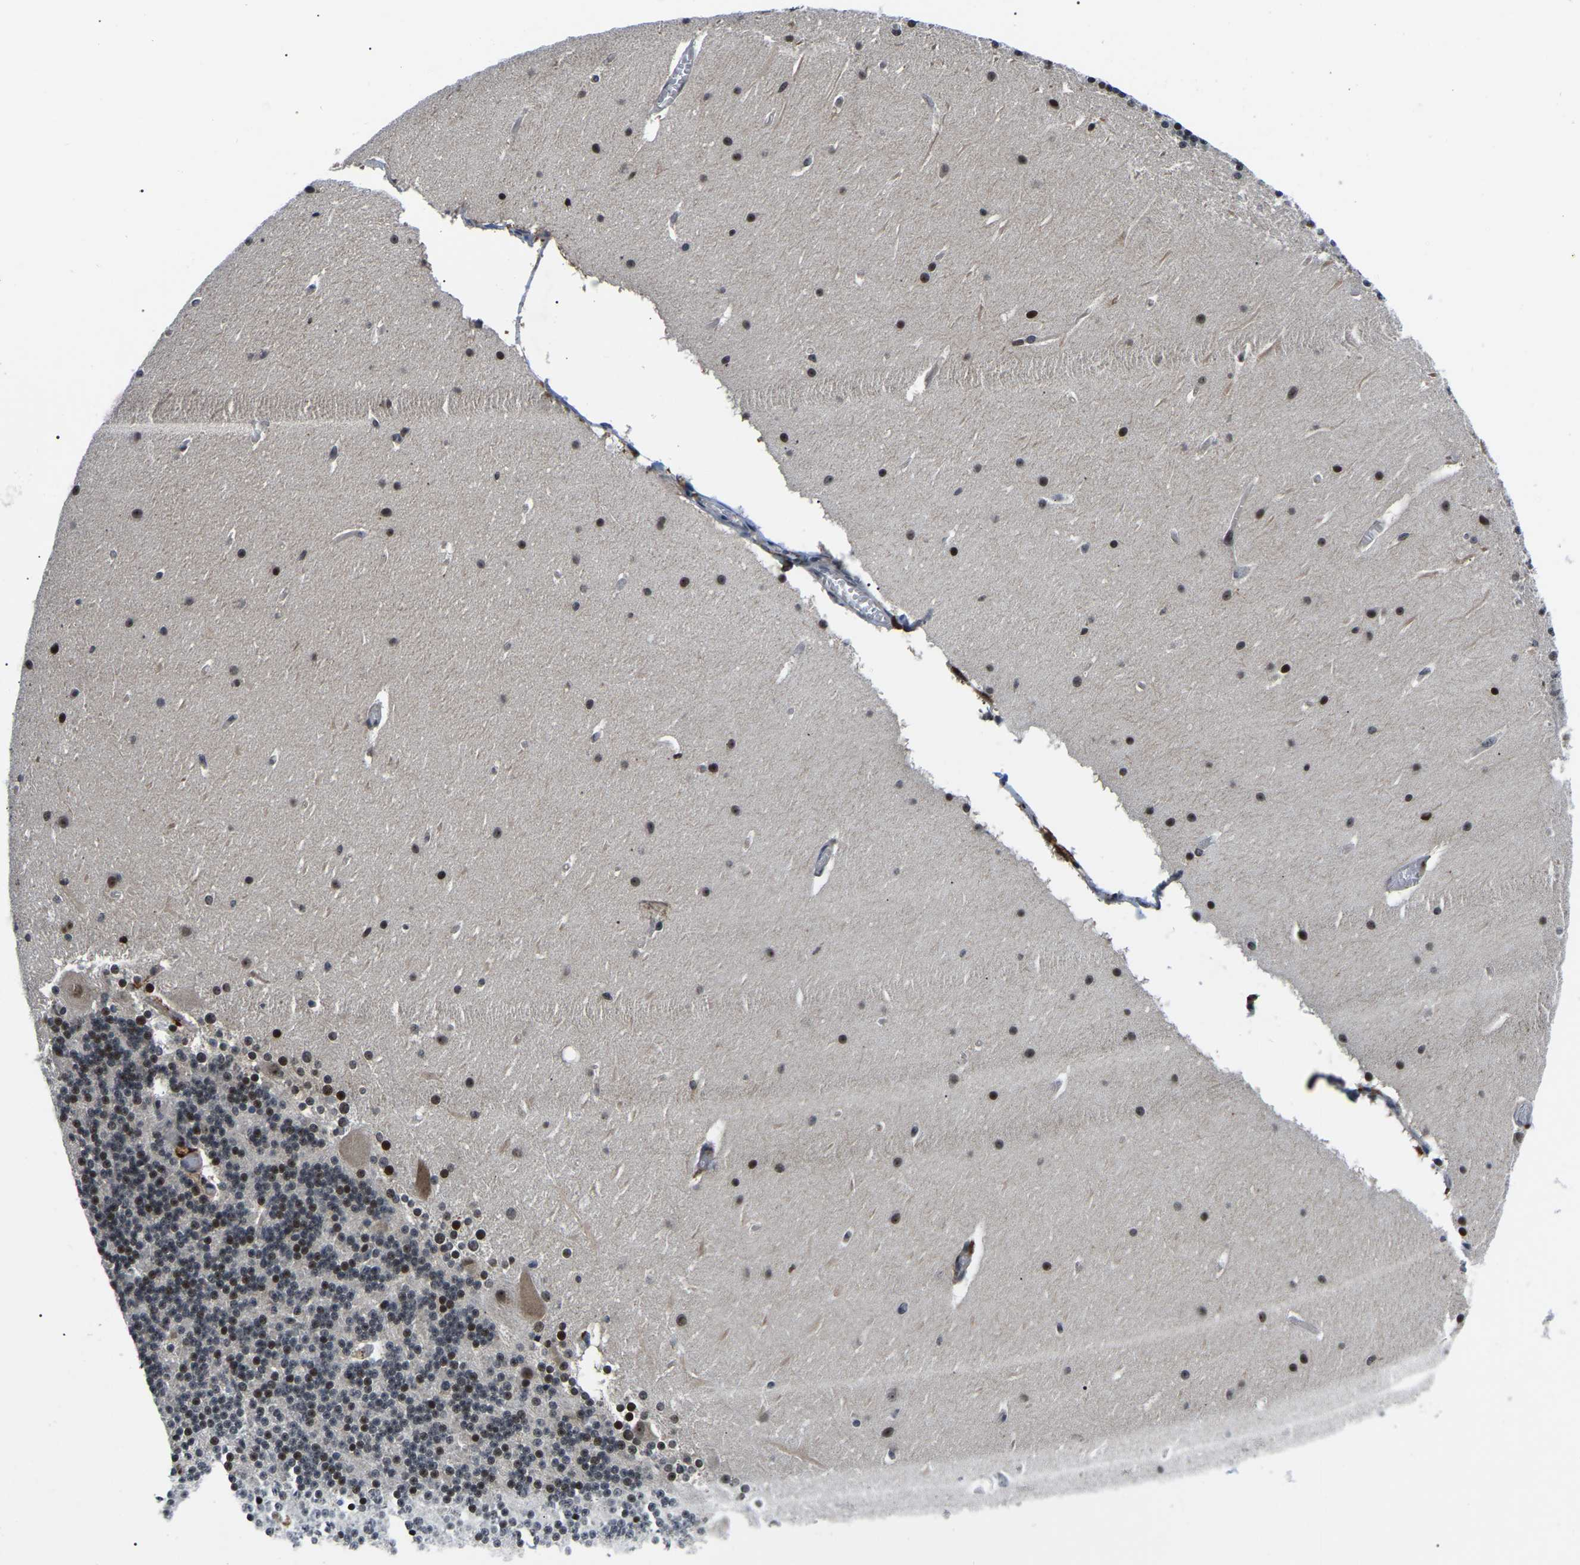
{"staining": {"intensity": "strong", "quantity": "<25%", "location": "nuclear"}, "tissue": "cerebellum", "cell_type": "Cells in granular layer", "image_type": "normal", "snomed": [{"axis": "morphology", "description": "Normal tissue, NOS"}, {"axis": "topography", "description": "Cerebellum"}], "caption": "A brown stain highlights strong nuclear expression of a protein in cells in granular layer of normal cerebellum.", "gene": "RRP1B", "patient": {"sex": "female", "age": 19}}